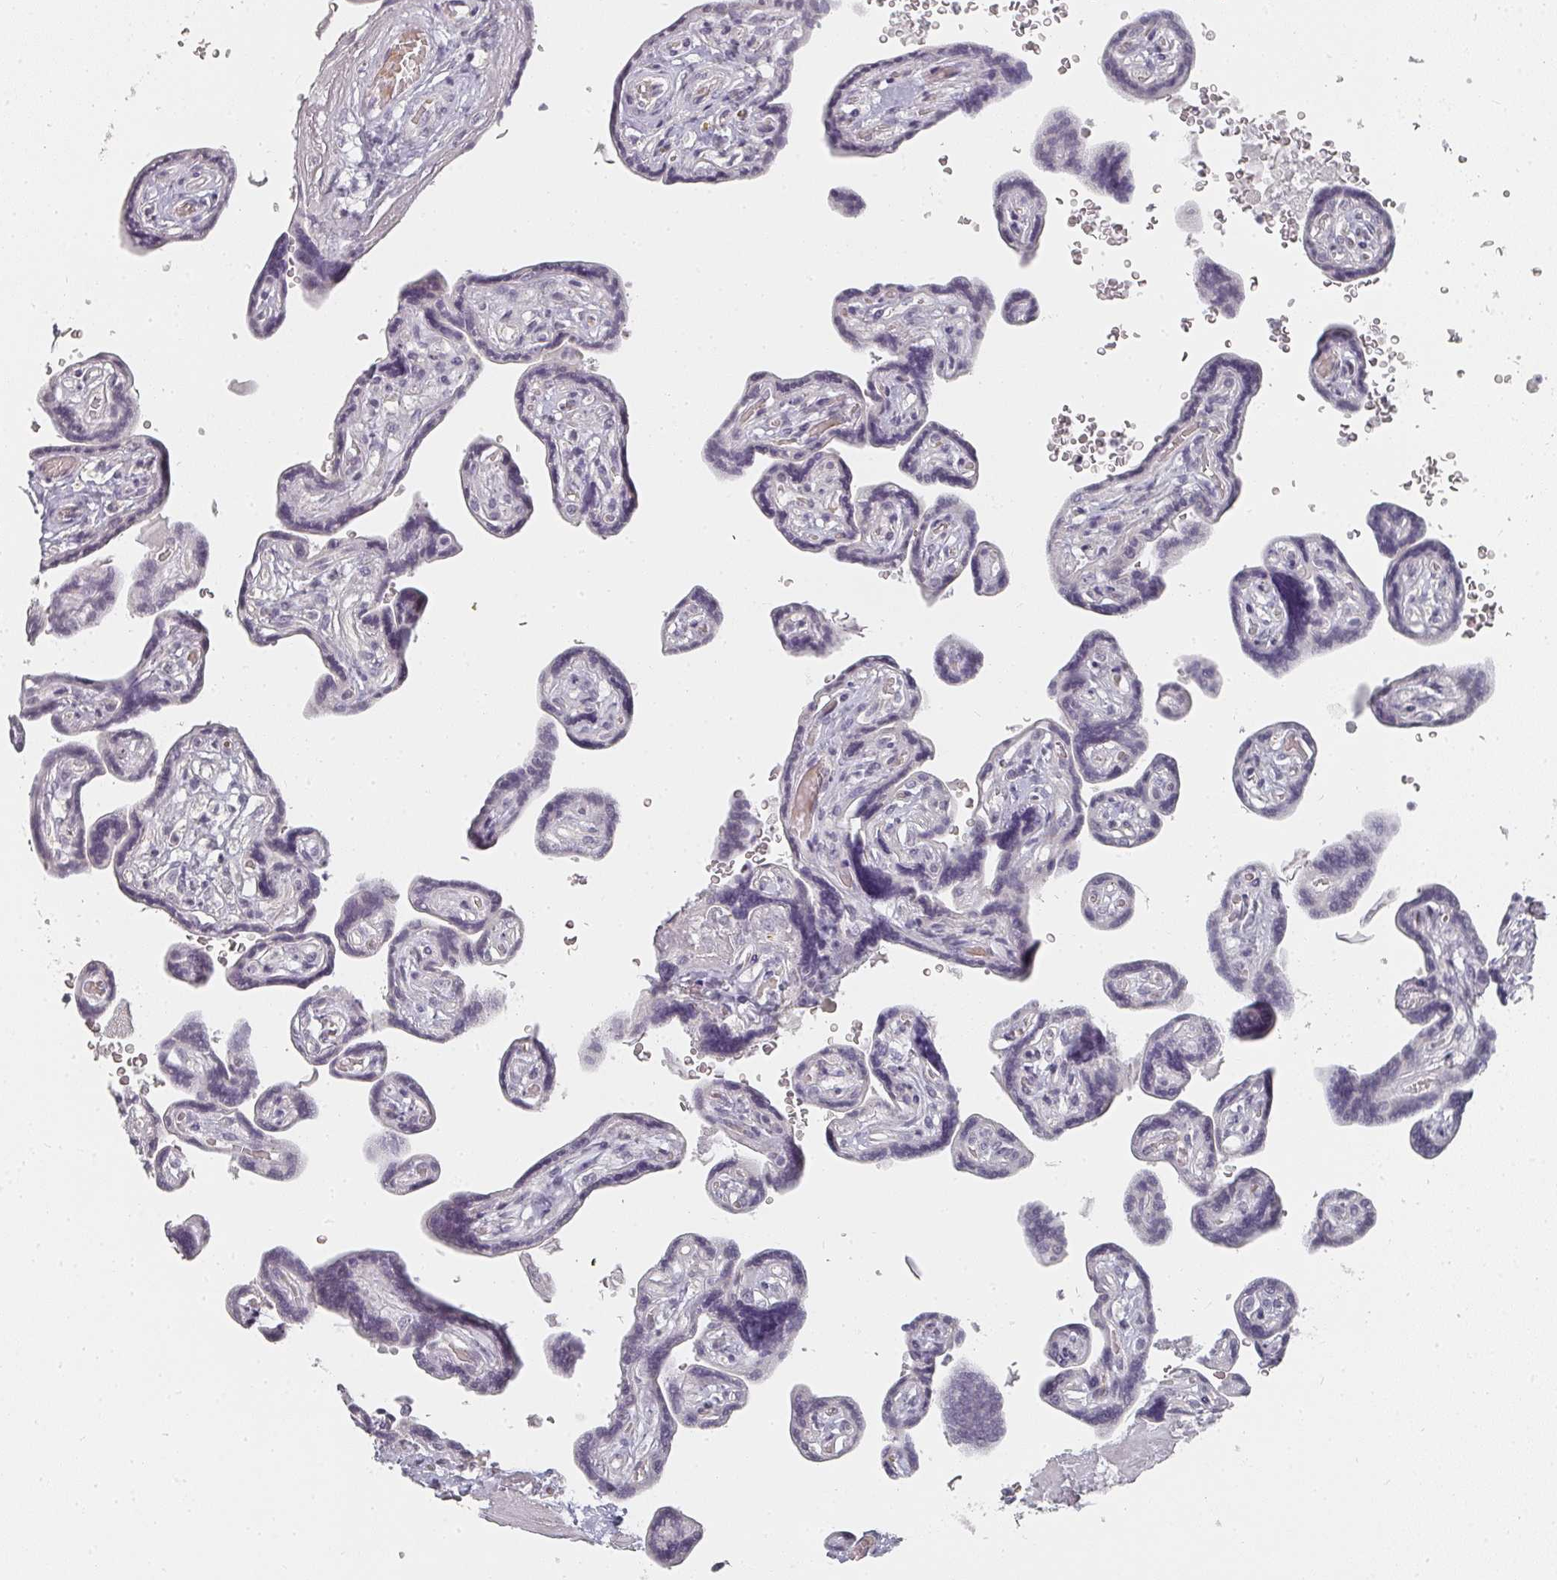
{"staining": {"intensity": "negative", "quantity": "none", "location": "none"}, "tissue": "placenta", "cell_type": "Decidual cells", "image_type": "normal", "snomed": [{"axis": "morphology", "description": "Normal tissue, NOS"}, {"axis": "topography", "description": "Placenta"}], "caption": "A high-resolution image shows IHC staining of benign placenta, which reveals no significant positivity in decidual cells. The staining is performed using DAB (3,3'-diaminobenzidine) brown chromogen with nuclei counter-stained in using hematoxylin.", "gene": "SHISA2", "patient": {"sex": "female", "age": 32}}